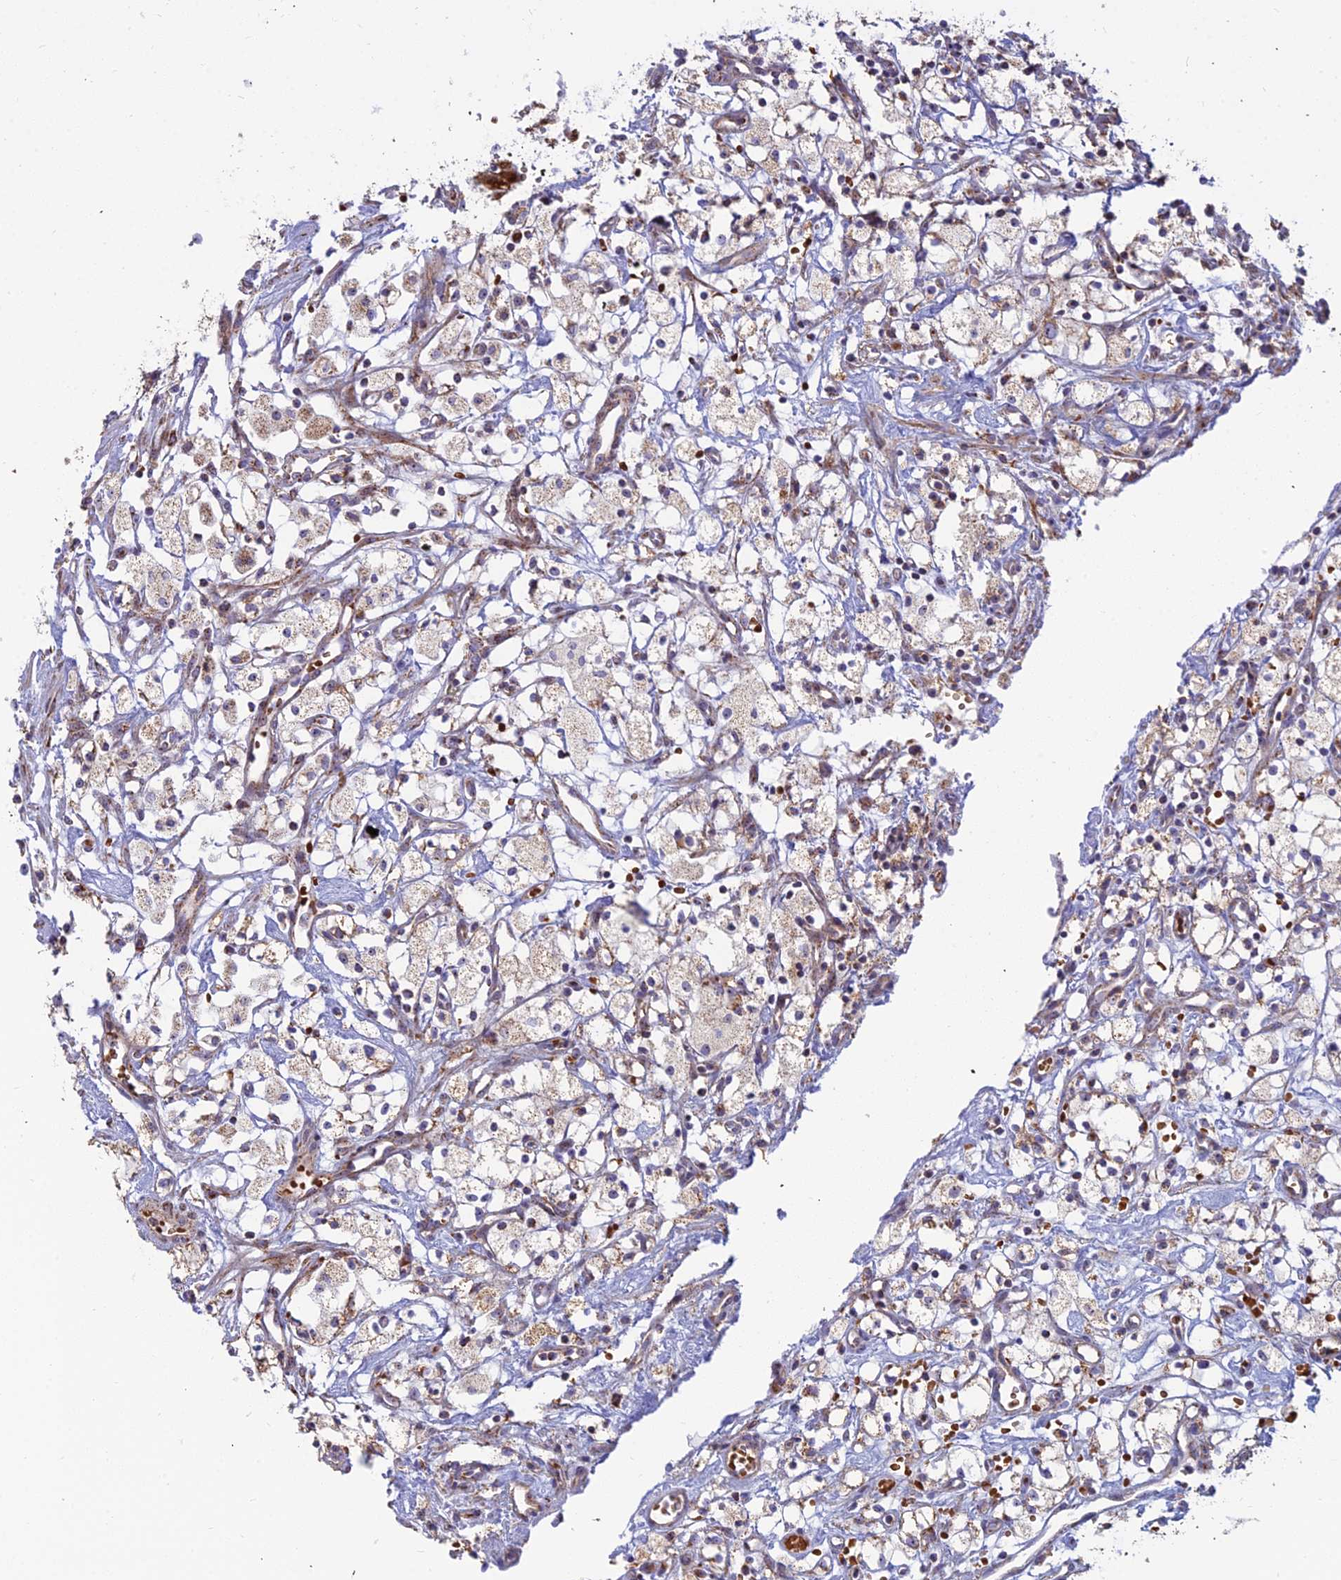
{"staining": {"intensity": "weak", "quantity": "25%-75%", "location": "cytoplasmic/membranous"}, "tissue": "renal cancer", "cell_type": "Tumor cells", "image_type": "cancer", "snomed": [{"axis": "morphology", "description": "Adenocarcinoma, NOS"}, {"axis": "topography", "description": "Kidney"}], "caption": "Renal cancer (adenocarcinoma) stained with a protein marker exhibits weak staining in tumor cells.", "gene": "SLC35F4", "patient": {"sex": "male", "age": 59}}